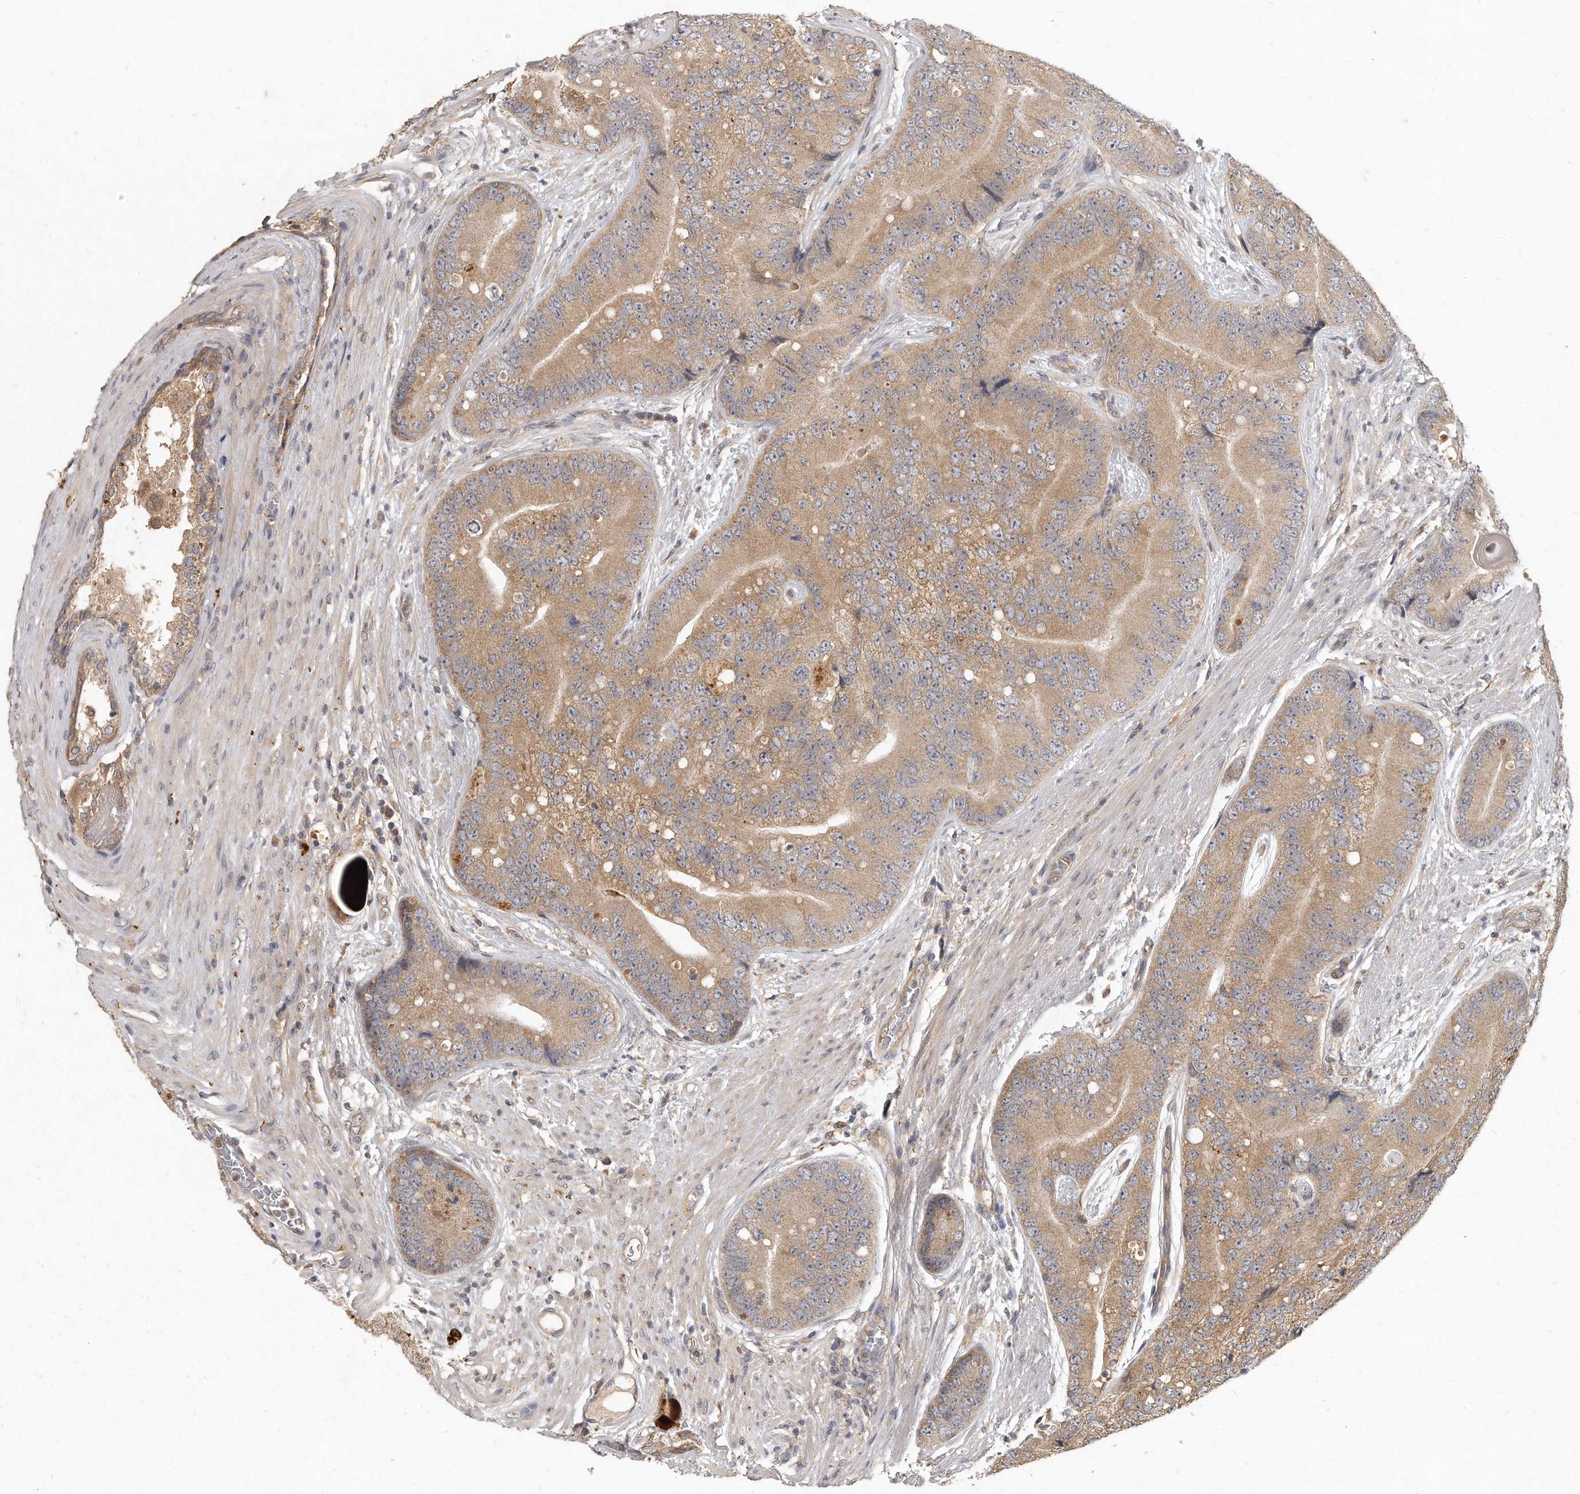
{"staining": {"intensity": "moderate", "quantity": ">75%", "location": "cytoplasmic/membranous"}, "tissue": "prostate cancer", "cell_type": "Tumor cells", "image_type": "cancer", "snomed": [{"axis": "morphology", "description": "Adenocarcinoma, High grade"}, {"axis": "topography", "description": "Prostate"}], "caption": "Moderate cytoplasmic/membranous protein positivity is identified in approximately >75% of tumor cells in prostate high-grade adenocarcinoma.", "gene": "LGALS8", "patient": {"sex": "male", "age": 70}}